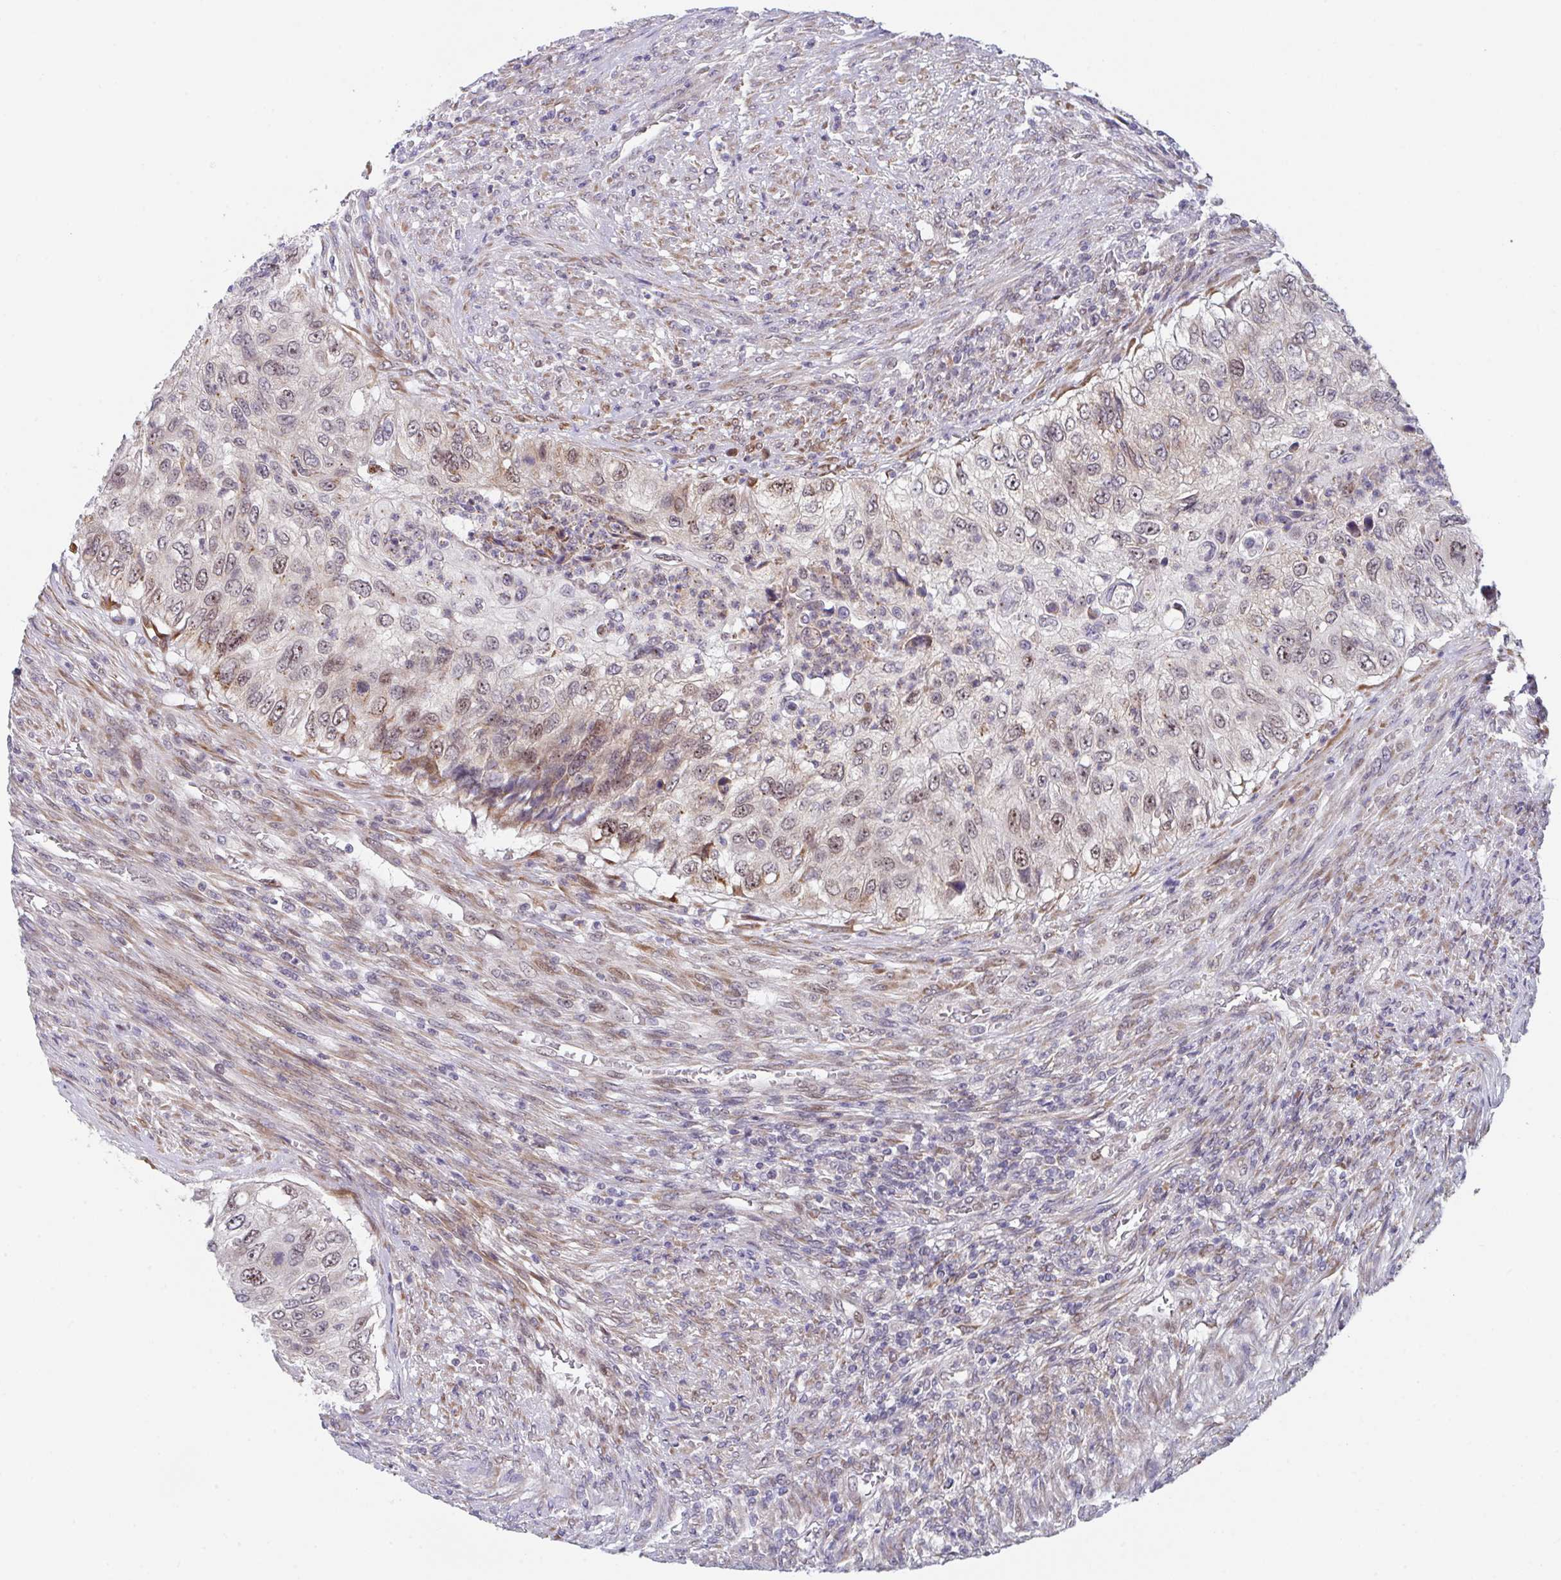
{"staining": {"intensity": "moderate", "quantity": "25%-75%", "location": "cytoplasmic/membranous,nuclear"}, "tissue": "urothelial cancer", "cell_type": "Tumor cells", "image_type": "cancer", "snomed": [{"axis": "morphology", "description": "Urothelial carcinoma, High grade"}, {"axis": "topography", "description": "Urinary bladder"}], "caption": "High-grade urothelial carcinoma stained with a brown dye reveals moderate cytoplasmic/membranous and nuclear positive expression in about 25%-75% of tumor cells.", "gene": "RBM18", "patient": {"sex": "female", "age": 60}}